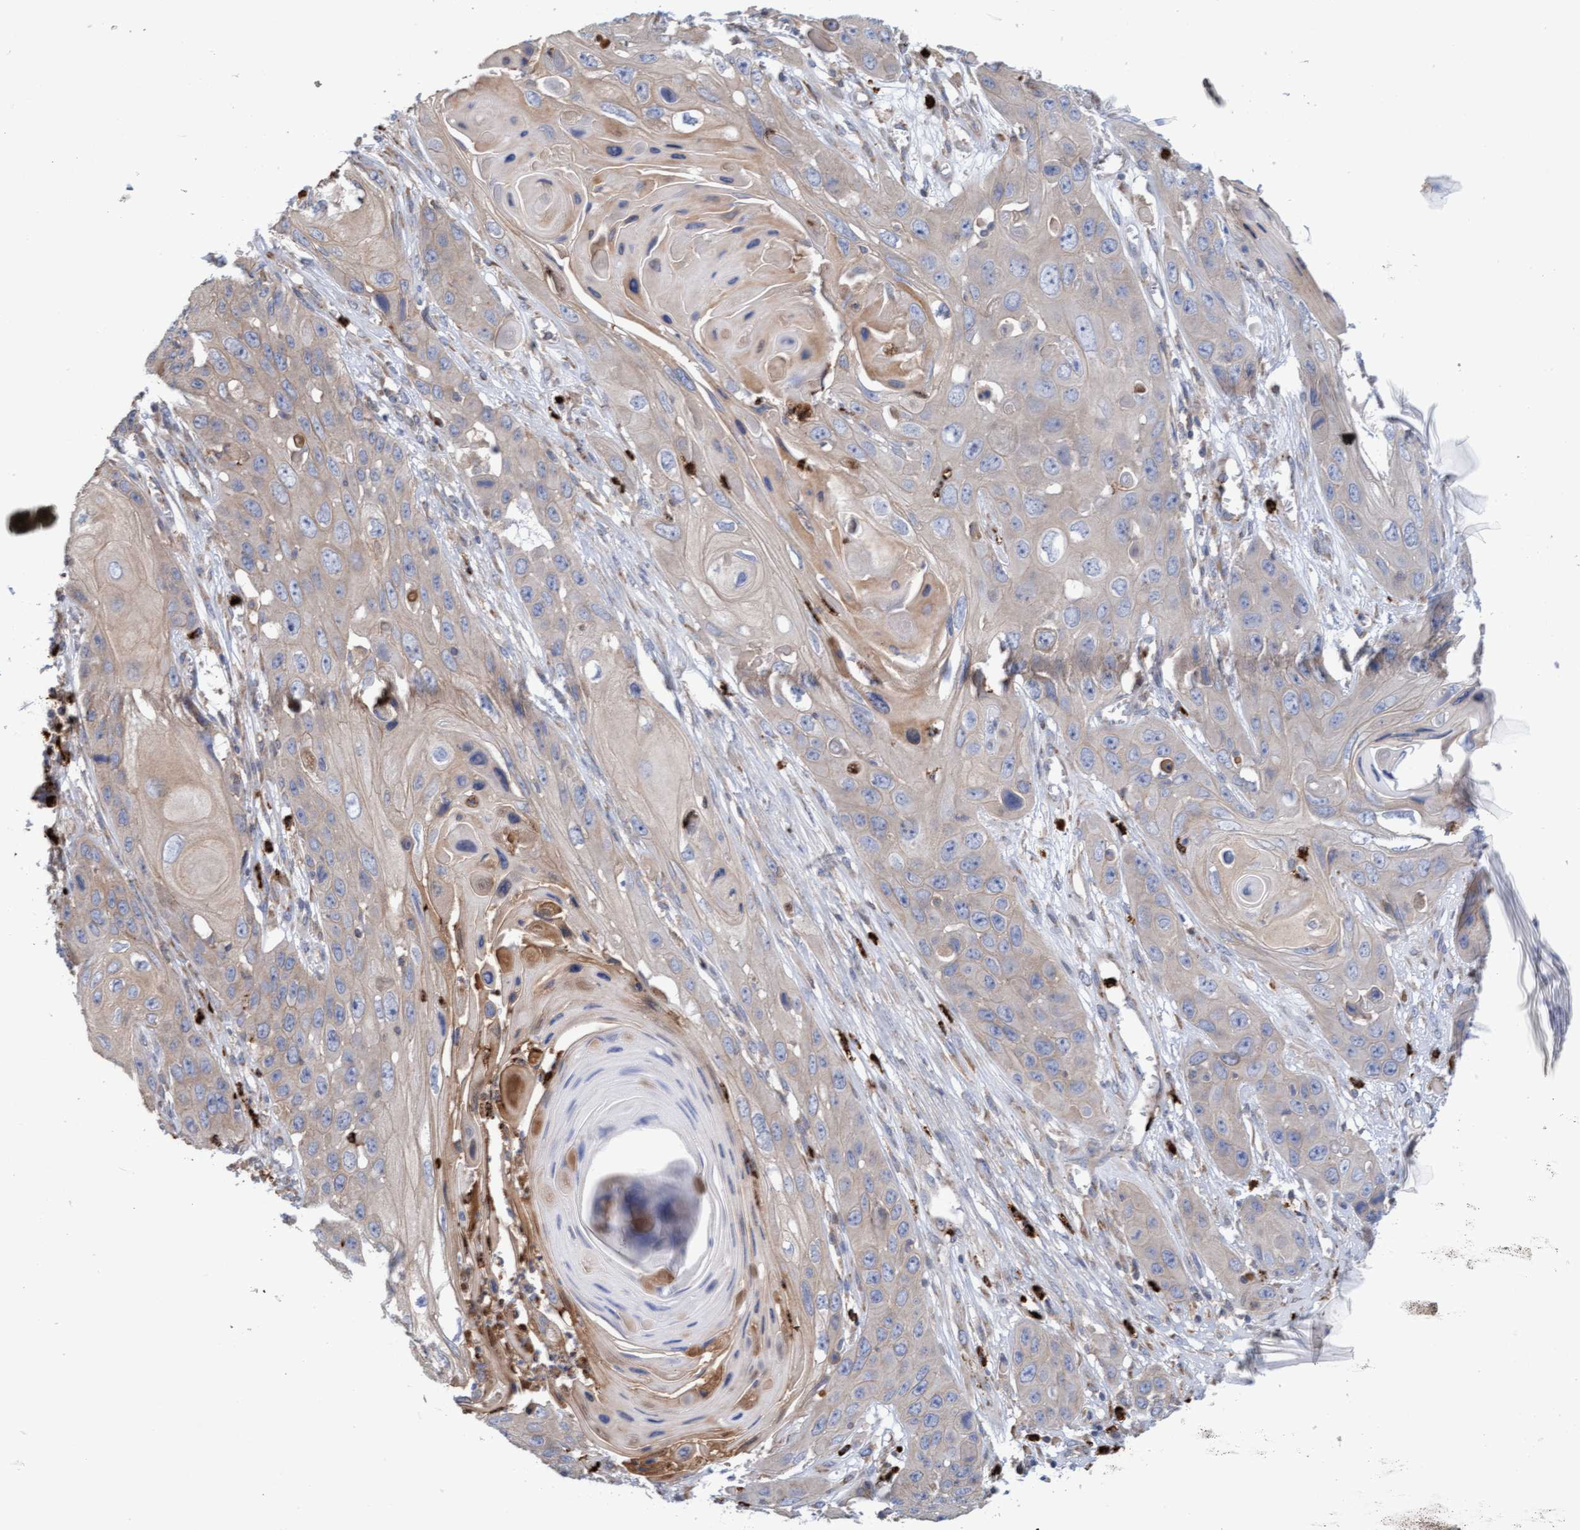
{"staining": {"intensity": "weak", "quantity": "<25%", "location": "cytoplasmic/membranous"}, "tissue": "skin cancer", "cell_type": "Tumor cells", "image_type": "cancer", "snomed": [{"axis": "morphology", "description": "Squamous cell carcinoma, NOS"}, {"axis": "topography", "description": "Skin"}], "caption": "Tumor cells are negative for brown protein staining in skin cancer.", "gene": "MMP8", "patient": {"sex": "male", "age": 55}}